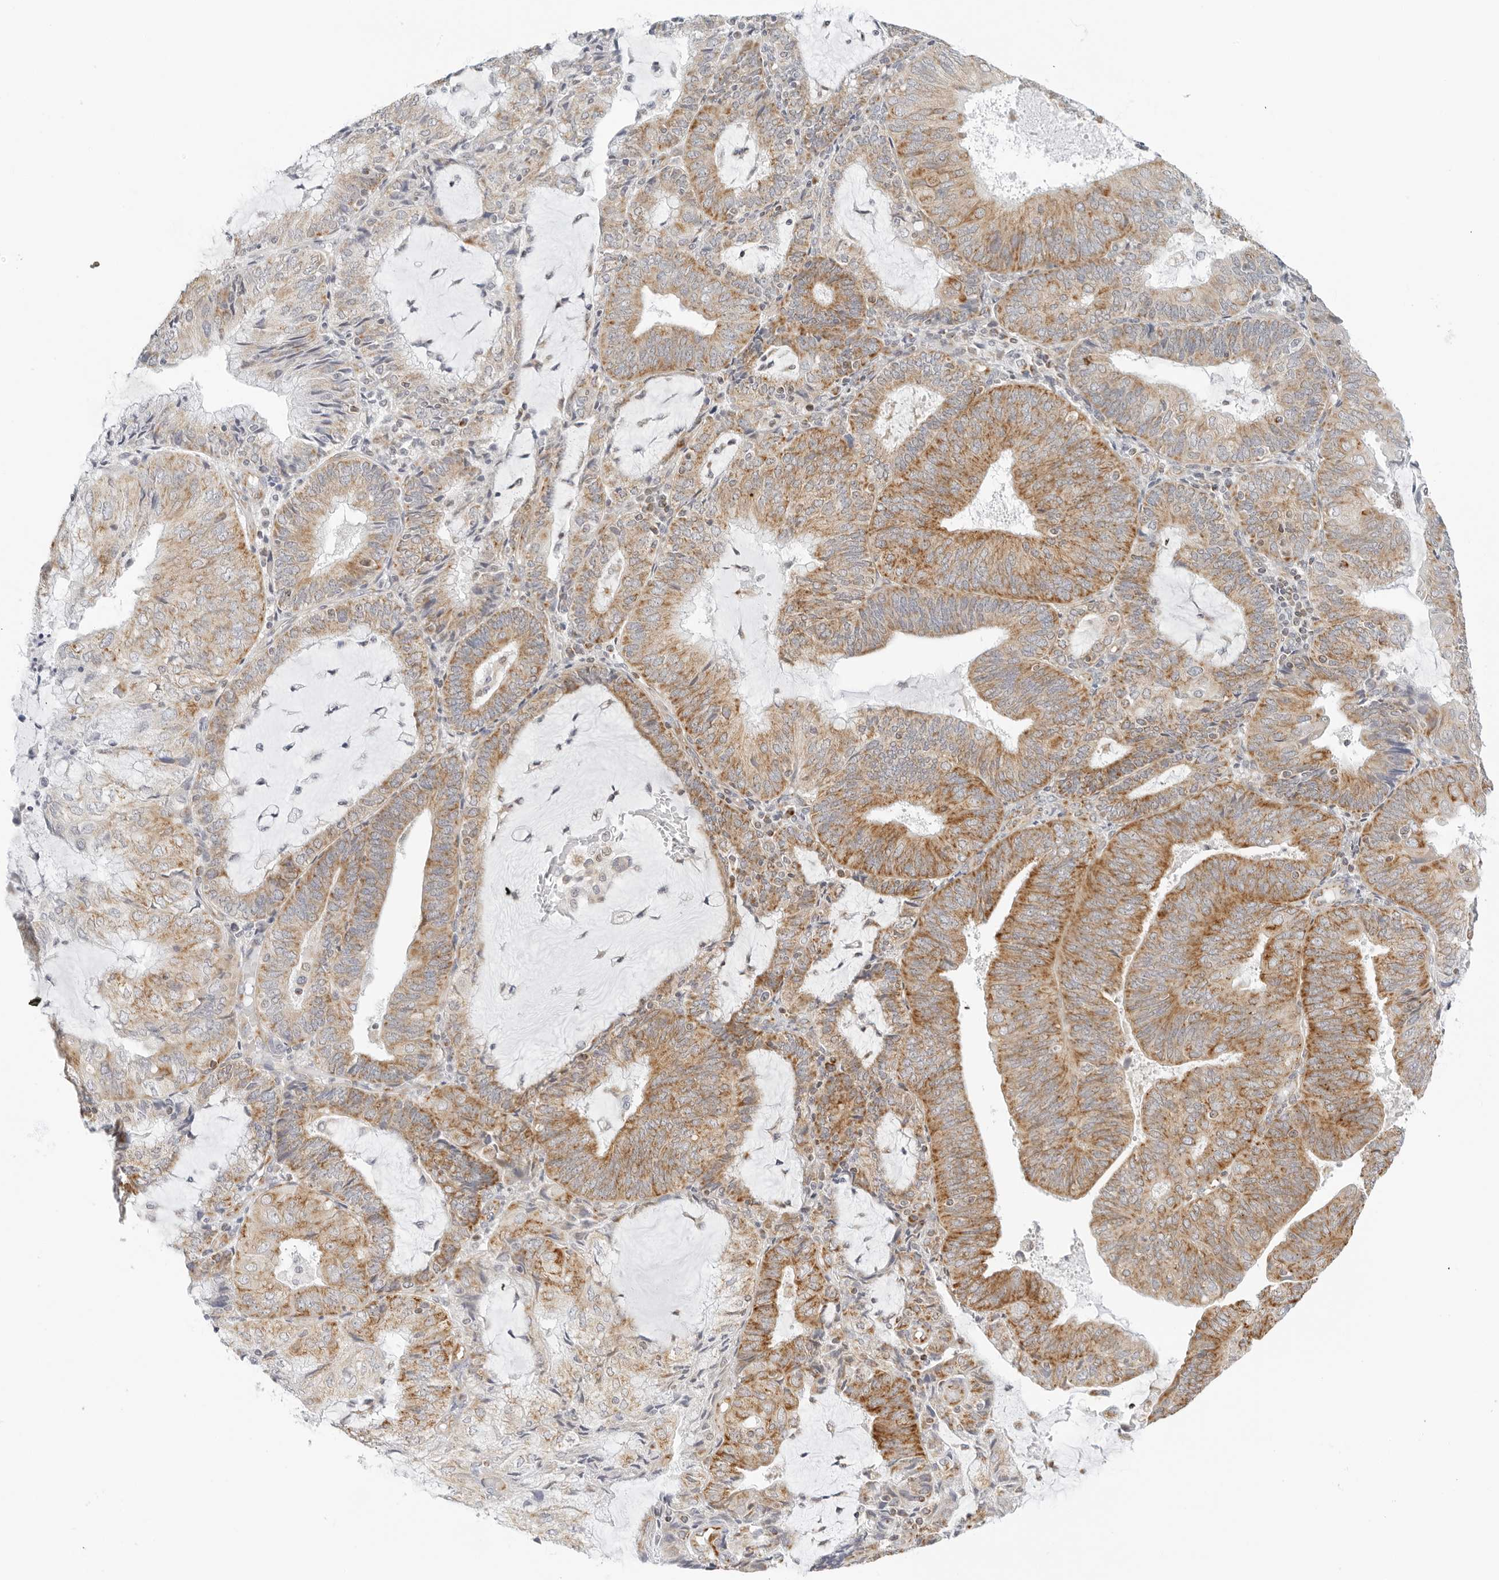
{"staining": {"intensity": "moderate", "quantity": "25%-75%", "location": "cytoplasmic/membranous"}, "tissue": "endometrial cancer", "cell_type": "Tumor cells", "image_type": "cancer", "snomed": [{"axis": "morphology", "description": "Adenocarcinoma, NOS"}, {"axis": "topography", "description": "Endometrium"}], "caption": "IHC (DAB (3,3'-diaminobenzidine)) staining of human endometrial cancer displays moderate cytoplasmic/membranous protein staining in approximately 25%-75% of tumor cells.", "gene": "RC3H1", "patient": {"sex": "female", "age": 81}}